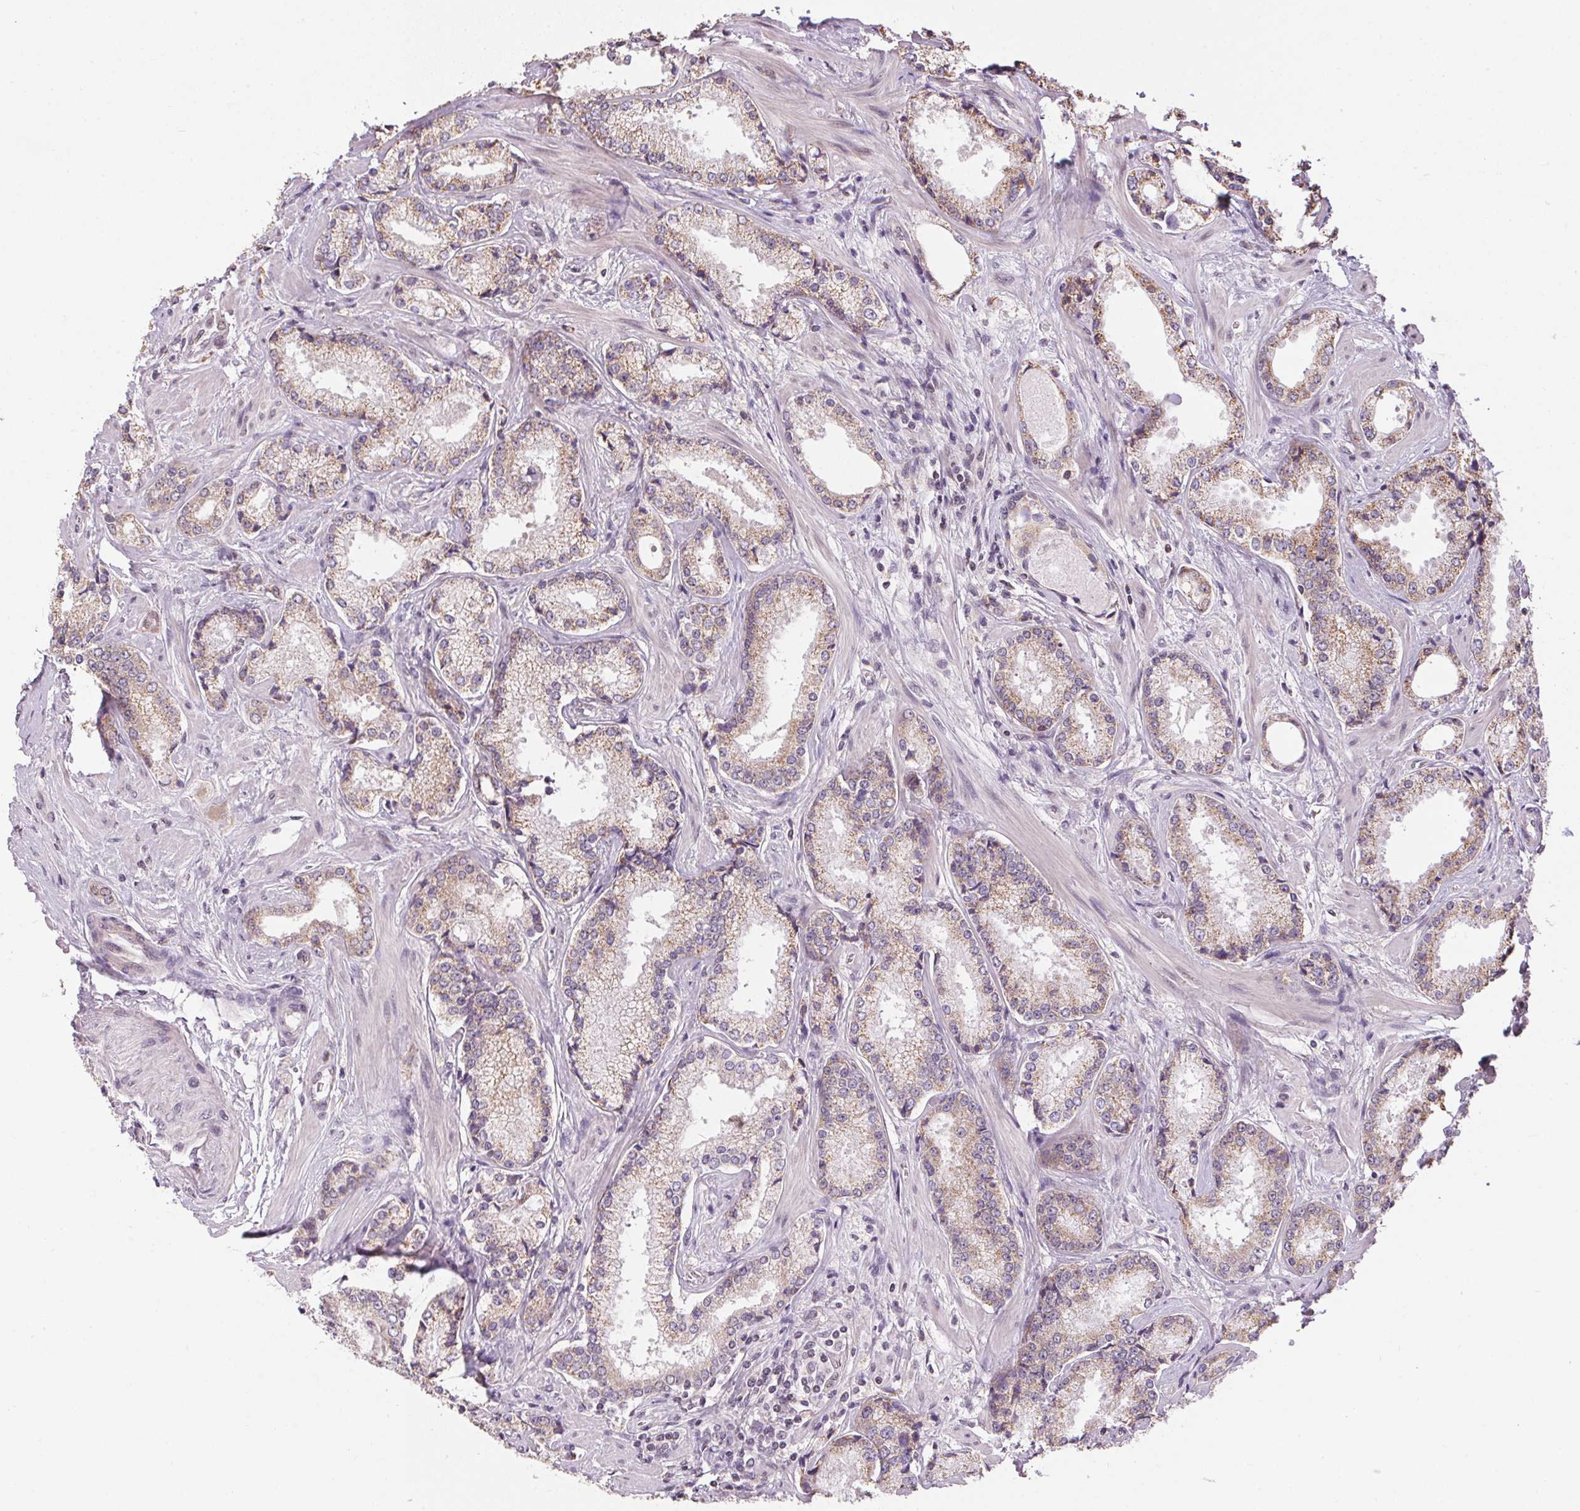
{"staining": {"intensity": "weak", "quantity": "25%-75%", "location": "cytoplasmic/membranous"}, "tissue": "prostate cancer", "cell_type": "Tumor cells", "image_type": "cancer", "snomed": [{"axis": "morphology", "description": "Adenocarcinoma, Low grade"}, {"axis": "topography", "description": "Prostate"}], "caption": "Immunohistochemistry micrograph of neoplastic tissue: human prostate low-grade adenocarcinoma stained using immunohistochemistry (IHC) shows low levels of weak protein expression localized specifically in the cytoplasmic/membranous of tumor cells, appearing as a cytoplasmic/membranous brown color.", "gene": "SC5D", "patient": {"sex": "male", "age": 56}}